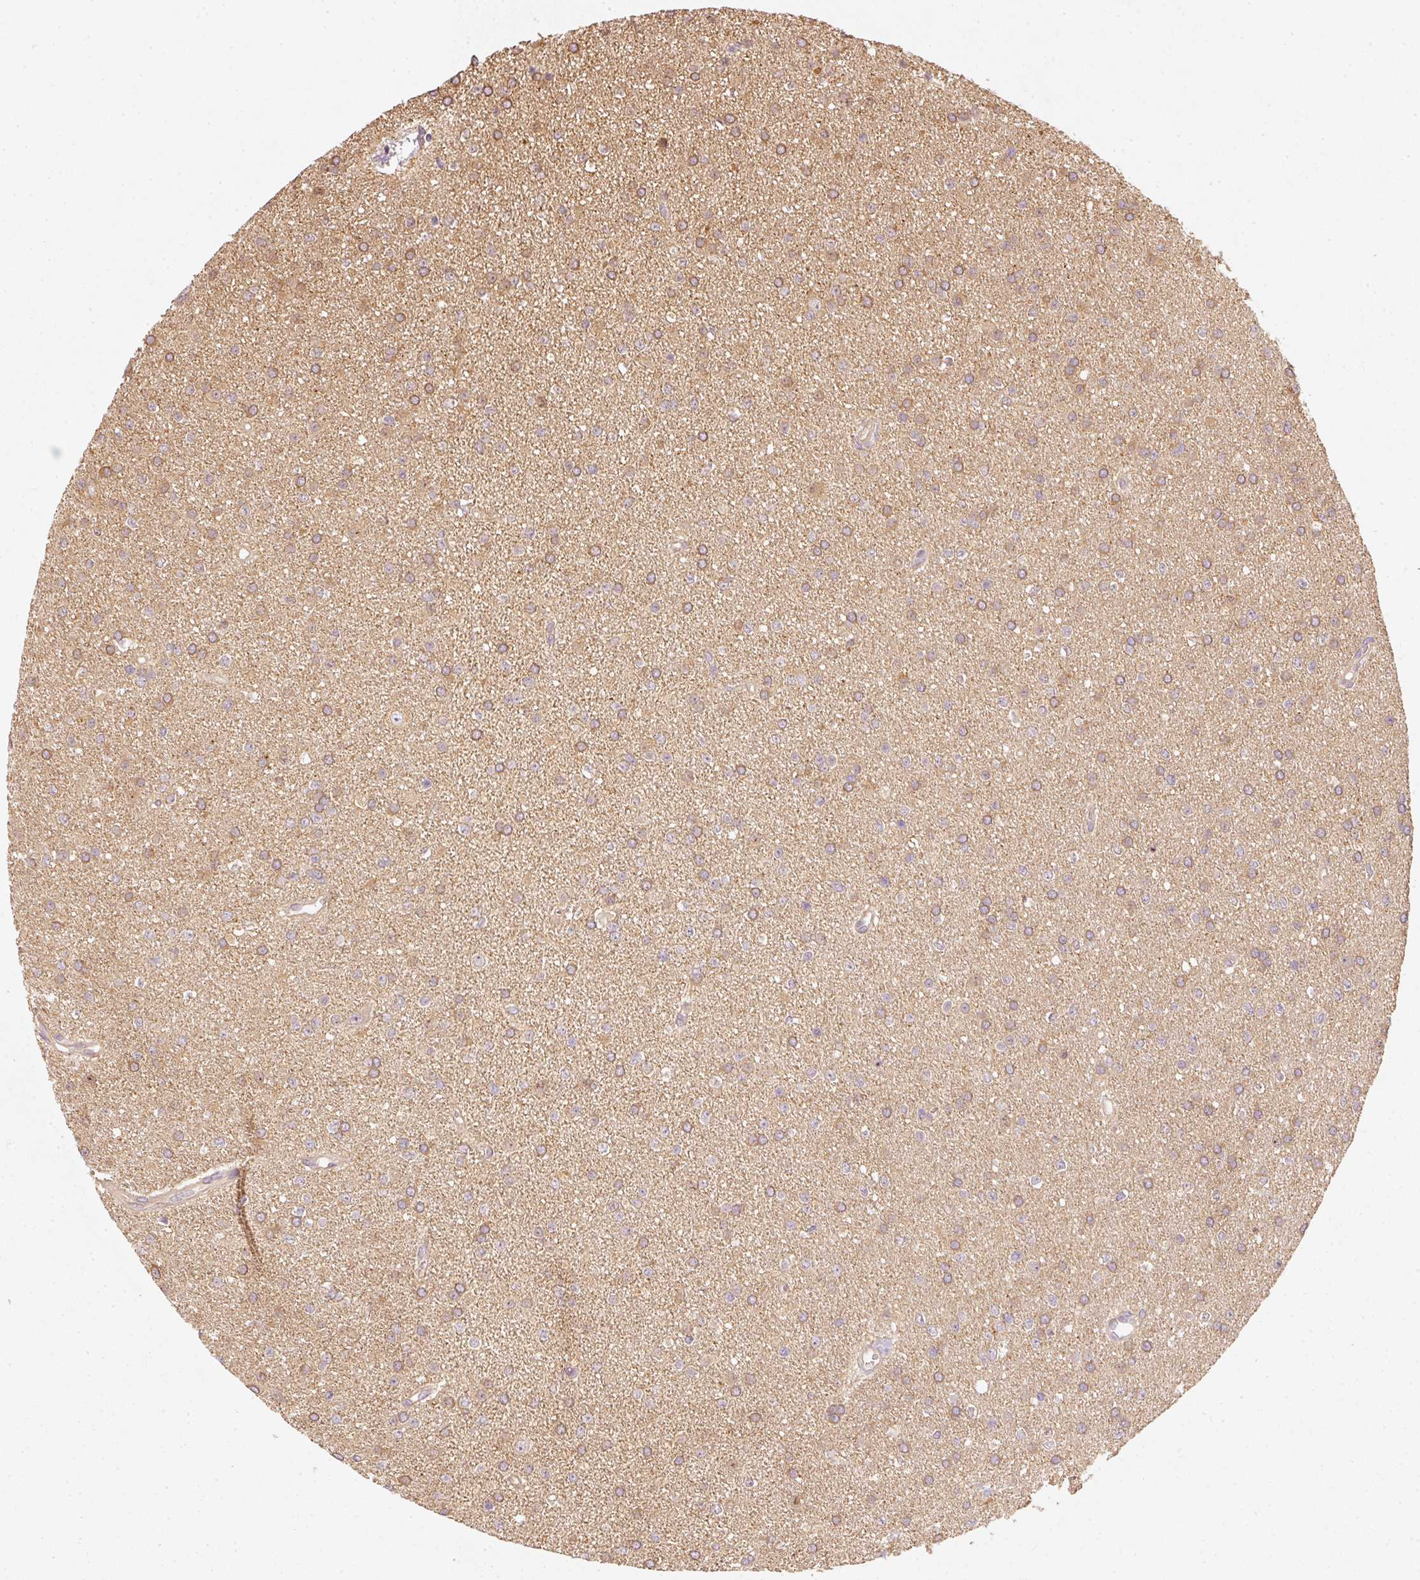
{"staining": {"intensity": "moderate", "quantity": "25%-75%", "location": "cytoplasmic/membranous"}, "tissue": "glioma", "cell_type": "Tumor cells", "image_type": "cancer", "snomed": [{"axis": "morphology", "description": "Glioma, malignant, Low grade"}, {"axis": "topography", "description": "Brain"}], "caption": "A brown stain highlights moderate cytoplasmic/membranous expression of a protein in human glioma tumor cells.", "gene": "RGL2", "patient": {"sex": "female", "age": 34}}